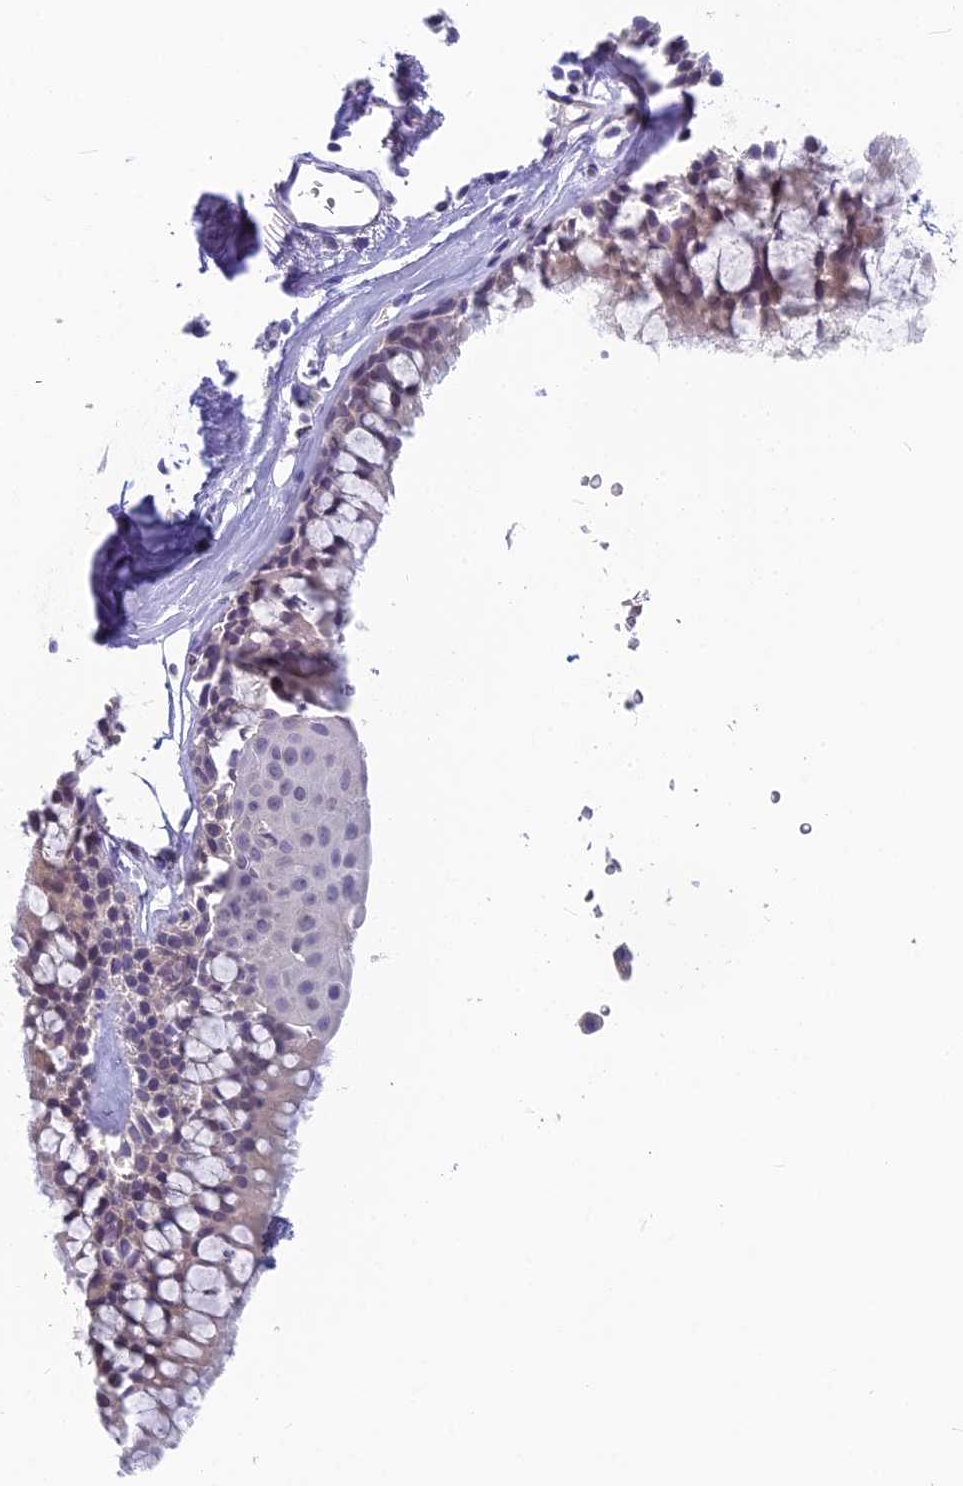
{"staining": {"intensity": "weak", "quantity": "<25%", "location": "cytoplasmic/membranous"}, "tissue": "bronchus", "cell_type": "Respiratory epithelial cells", "image_type": "normal", "snomed": [{"axis": "morphology", "description": "Normal tissue, NOS"}, {"axis": "morphology", "description": "Inflammation, NOS"}, {"axis": "topography", "description": "Cartilage tissue"}, {"axis": "topography", "description": "Bronchus"}, {"axis": "topography", "description": "Lung"}], "caption": "This is an immunohistochemistry (IHC) histopathology image of normal bronchus. There is no positivity in respiratory epithelial cells.", "gene": "MRI1", "patient": {"sex": "female", "age": 64}}